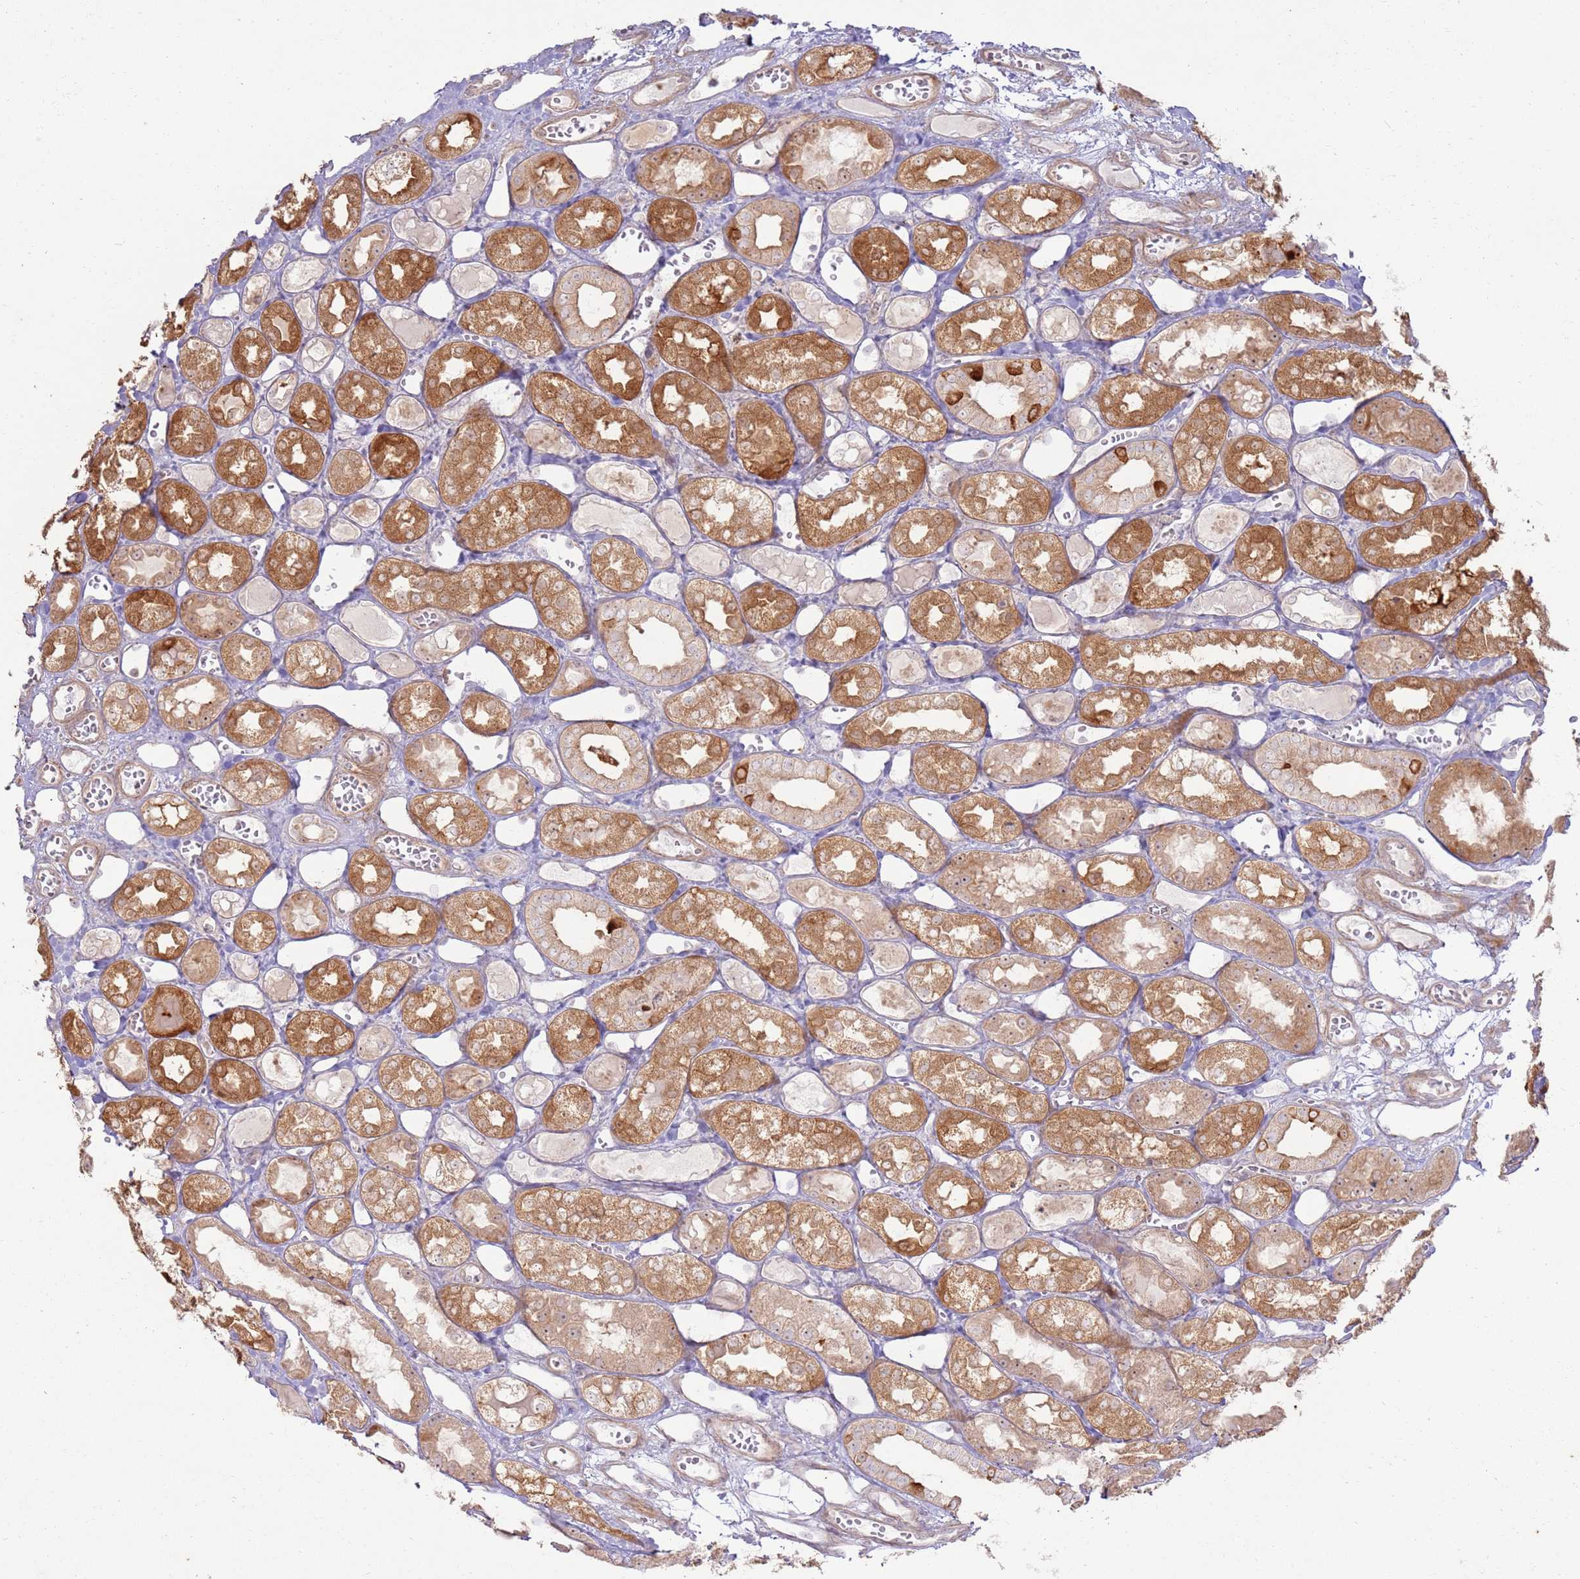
{"staining": {"intensity": "weak", "quantity": "25%-75%", "location": "cytoplasmic/membranous"}, "tissue": "kidney", "cell_type": "Cells in glomeruli", "image_type": "normal", "snomed": [{"axis": "morphology", "description": "Normal tissue, NOS"}, {"axis": "topography", "description": "Kidney"}], "caption": "Immunohistochemical staining of normal human kidney displays low levels of weak cytoplasmic/membranous positivity in about 25%-75% of cells in glomeruli. (DAB (3,3'-diaminobenzidine) IHC with brightfield microscopy, high magnification).", "gene": "CNPY1", "patient": {"sex": "male", "age": 16}}